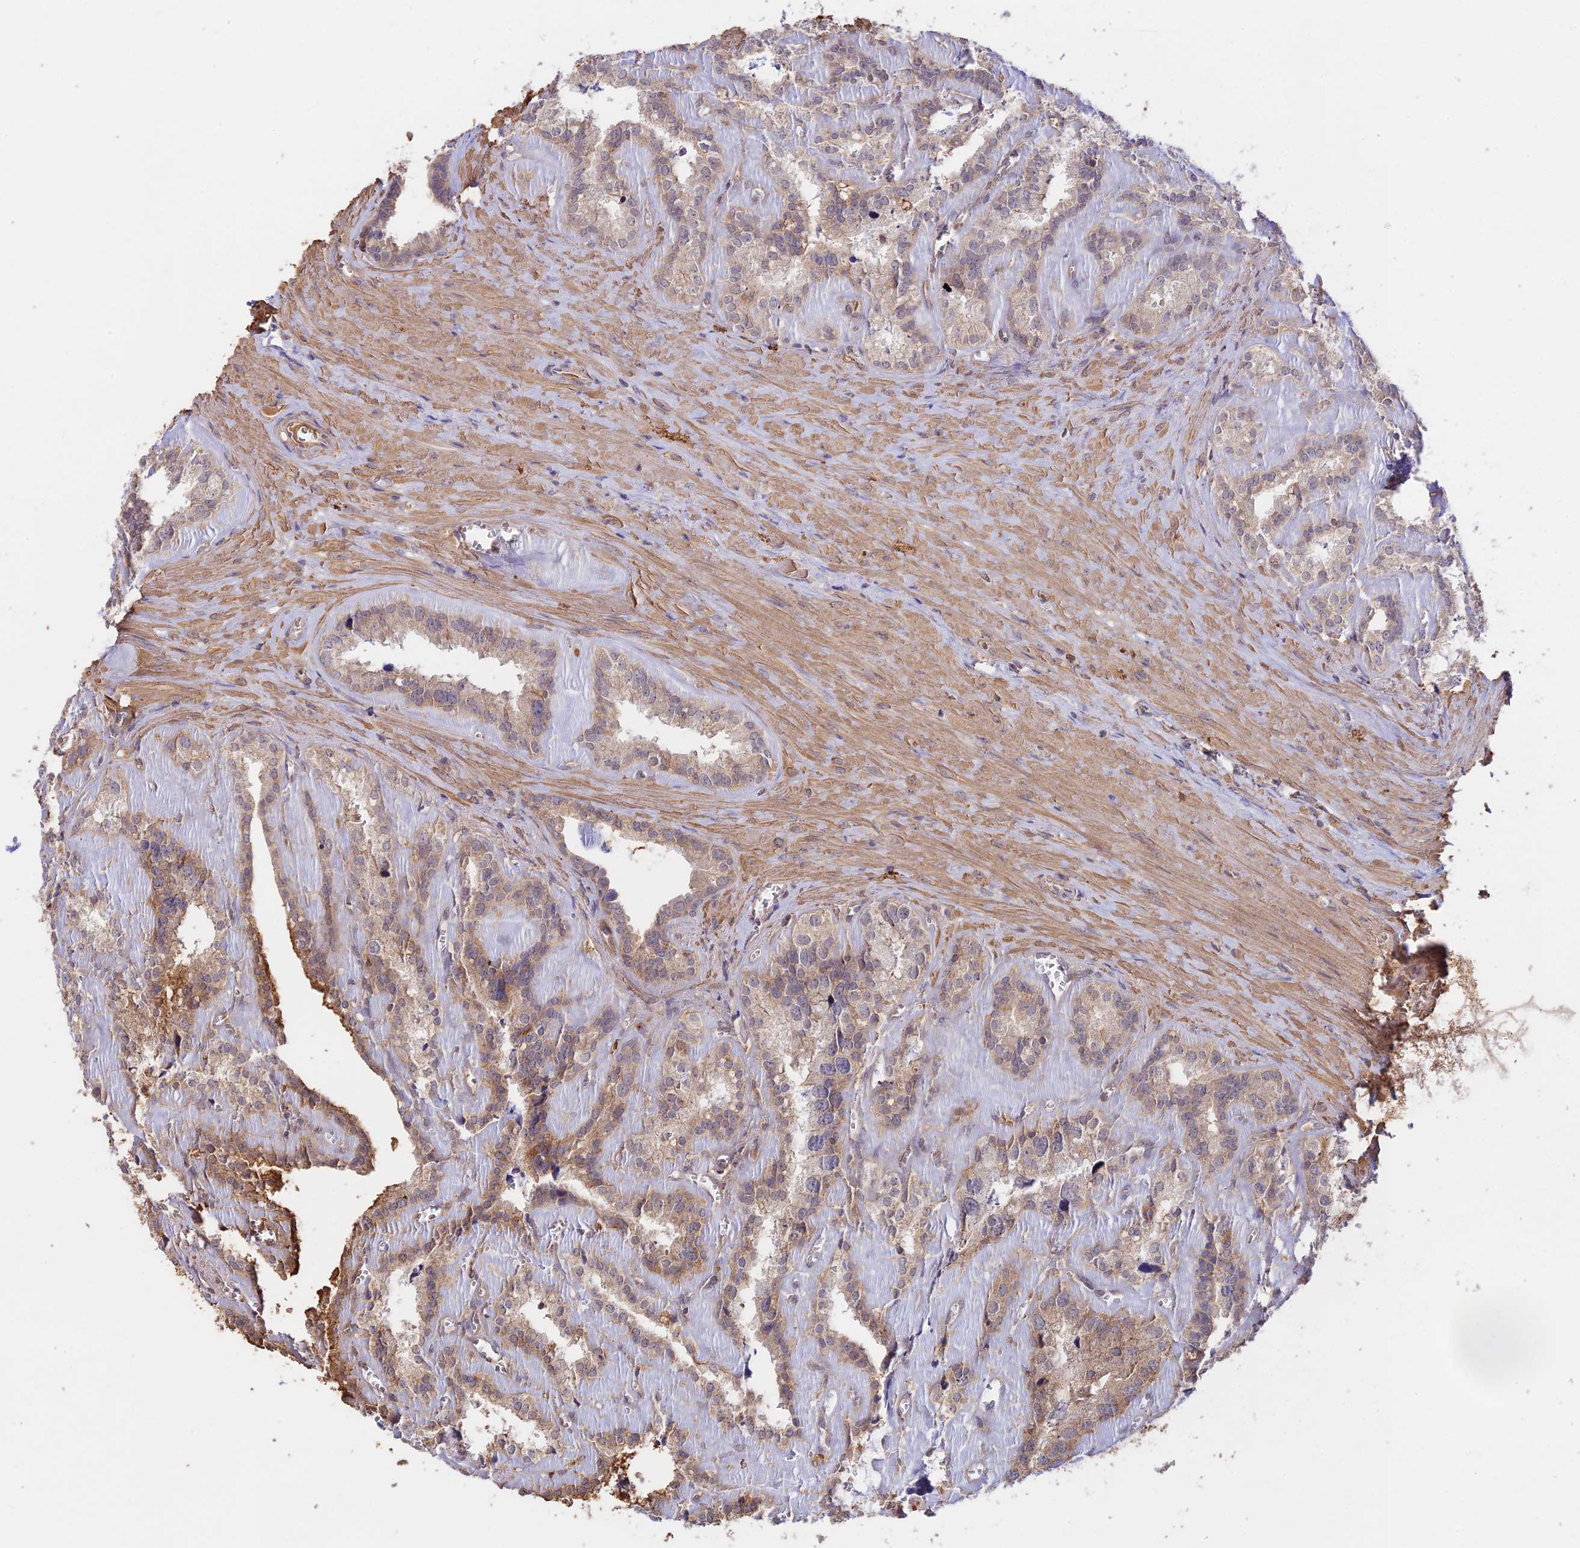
{"staining": {"intensity": "weak", "quantity": ">75%", "location": "cytoplasmic/membranous"}, "tissue": "seminal vesicle", "cell_type": "Glandular cells", "image_type": "normal", "snomed": [{"axis": "morphology", "description": "Normal tissue, NOS"}, {"axis": "topography", "description": "Prostate"}, {"axis": "topography", "description": "Seminal veicle"}], "caption": "The image exhibits immunohistochemical staining of benign seminal vesicle. There is weak cytoplasmic/membranous staining is seen in about >75% of glandular cells.", "gene": "CLCF1", "patient": {"sex": "male", "age": 59}}